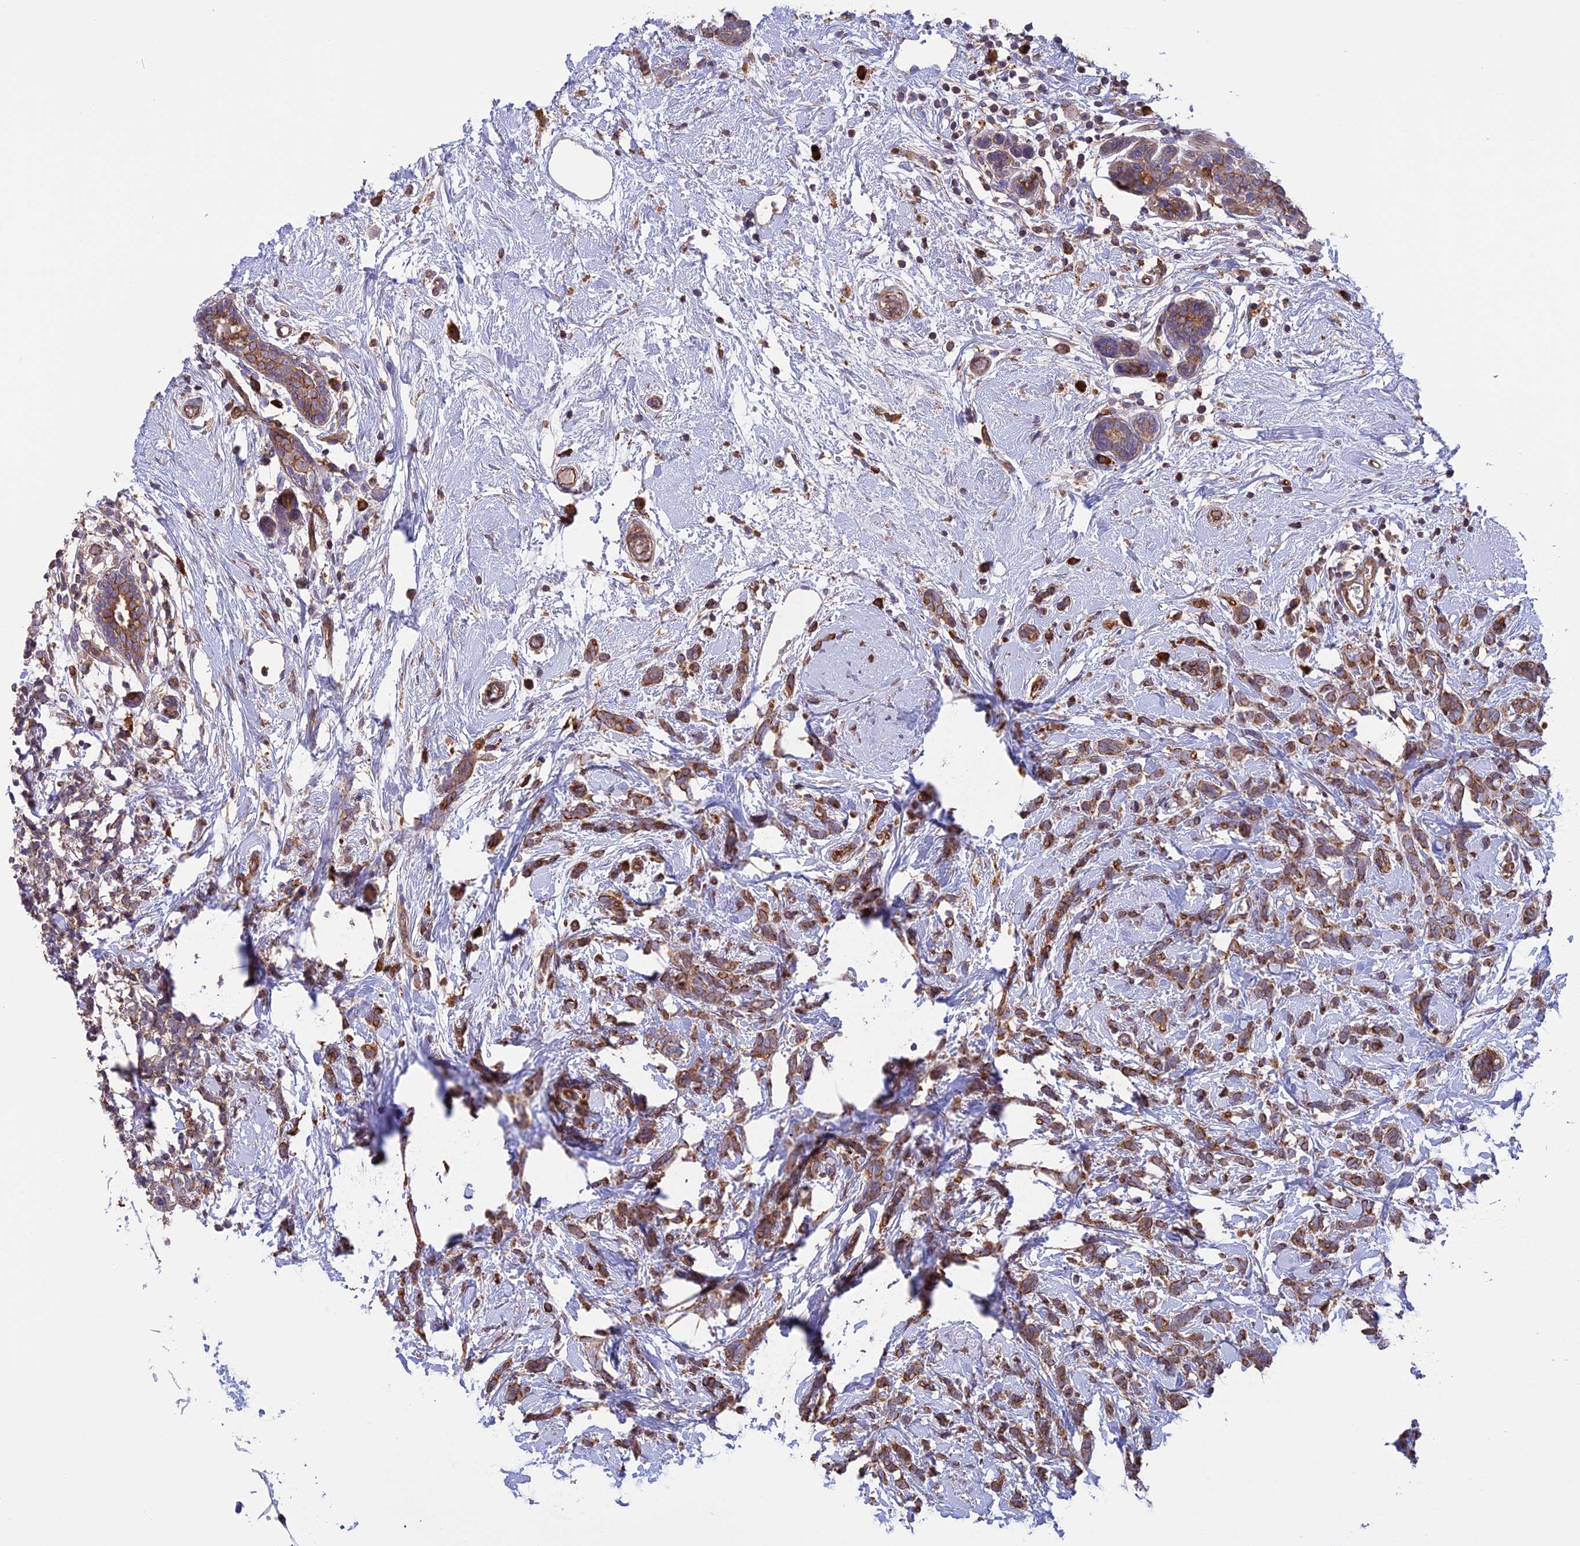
{"staining": {"intensity": "moderate", "quantity": ">75%", "location": "cytoplasmic/membranous"}, "tissue": "breast cancer", "cell_type": "Tumor cells", "image_type": "cancer", "snomed": [{"axis": "morphology", "description": "Lobular carcinoma"}, {"axis": "topography", "description": "Breast"}], "caption": "Protein staining by immunohistochemistry exhibits moderate cytoplasmic/membranous staining in approximately >75% of tumor cells in breast cancer.", "gene": "GAS8", "patient": {"sex": "female", "age": 58}}